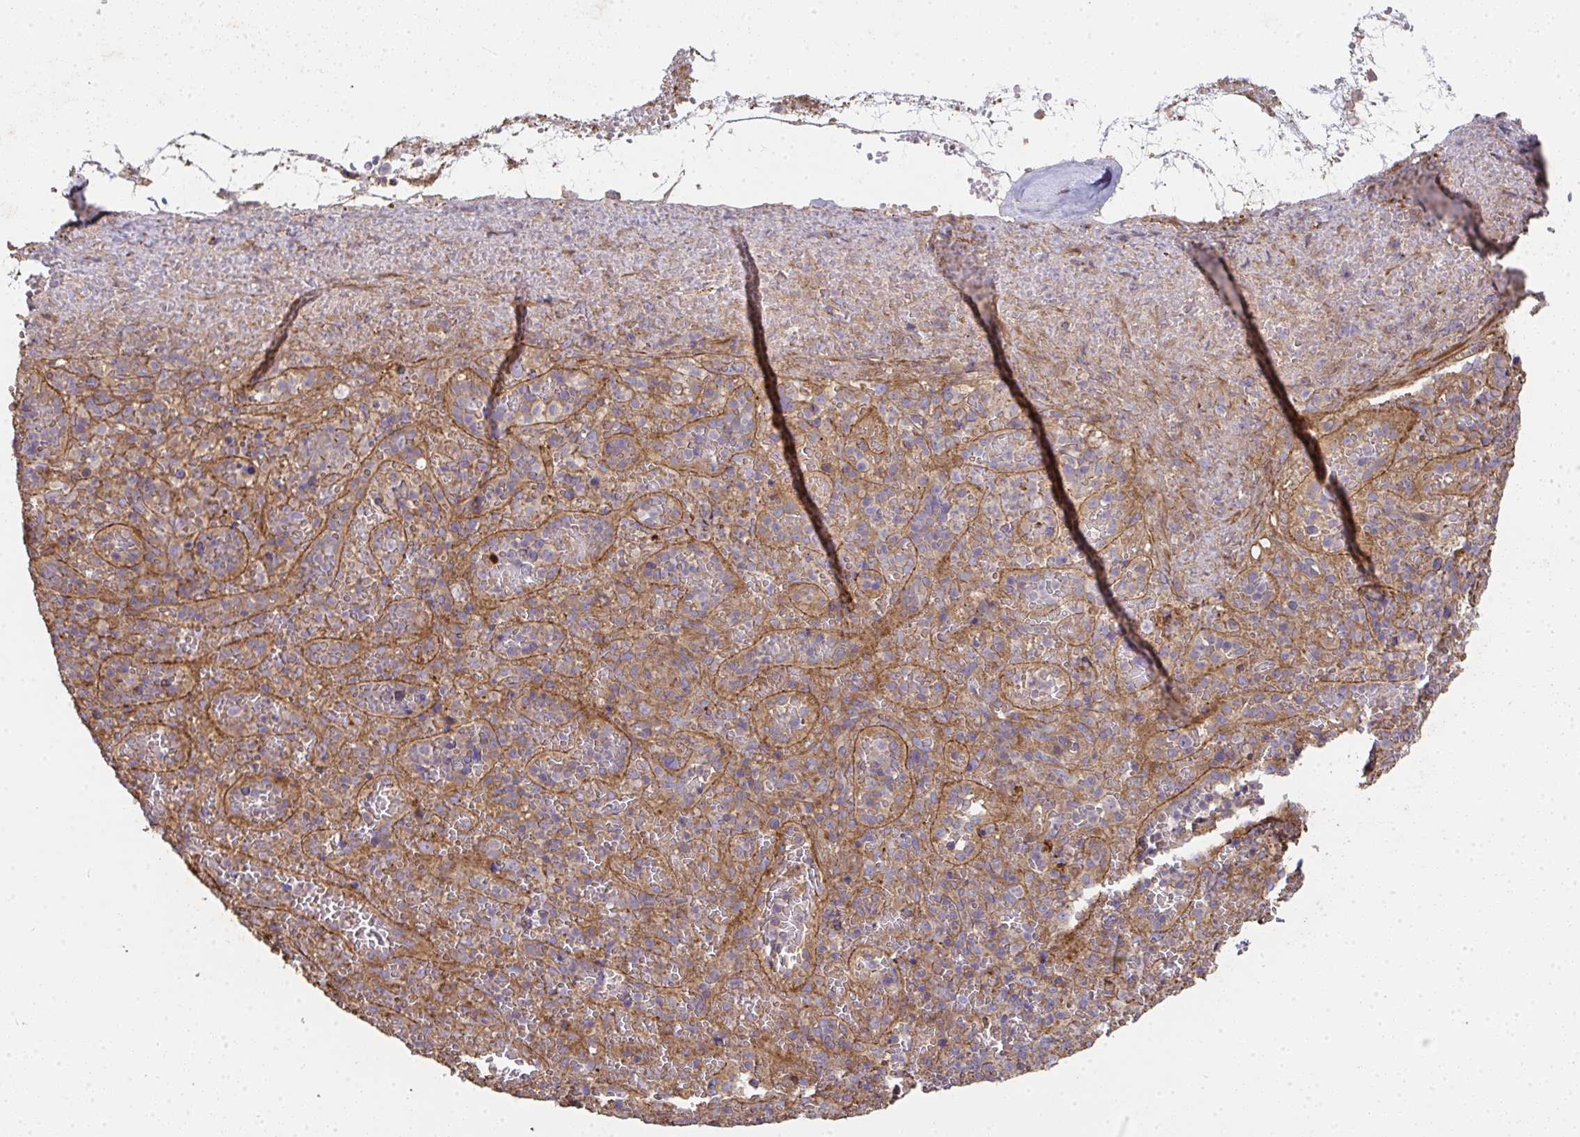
{"staining": {"intensity": "moderate", "quantity": ">75%", "location": "cytoplasmic/membranous"}, "tissue": "spleen", "cell_type": "Cells in red pulp", "image_type": "normal", "snomed": [{"axis": "morphology", "description": "Normal tissue, NOS"}, {"axis": "topography", "description": "Spleen"}], "caption": "Moderate cytoplasmic/membranous expression for a protein is identified in approximately >75% of cells in red pulp of unremarkable spleen using immunohistochemistry.", "gene": "TNMD", "patient": {"sex": "female", "age": 50}}